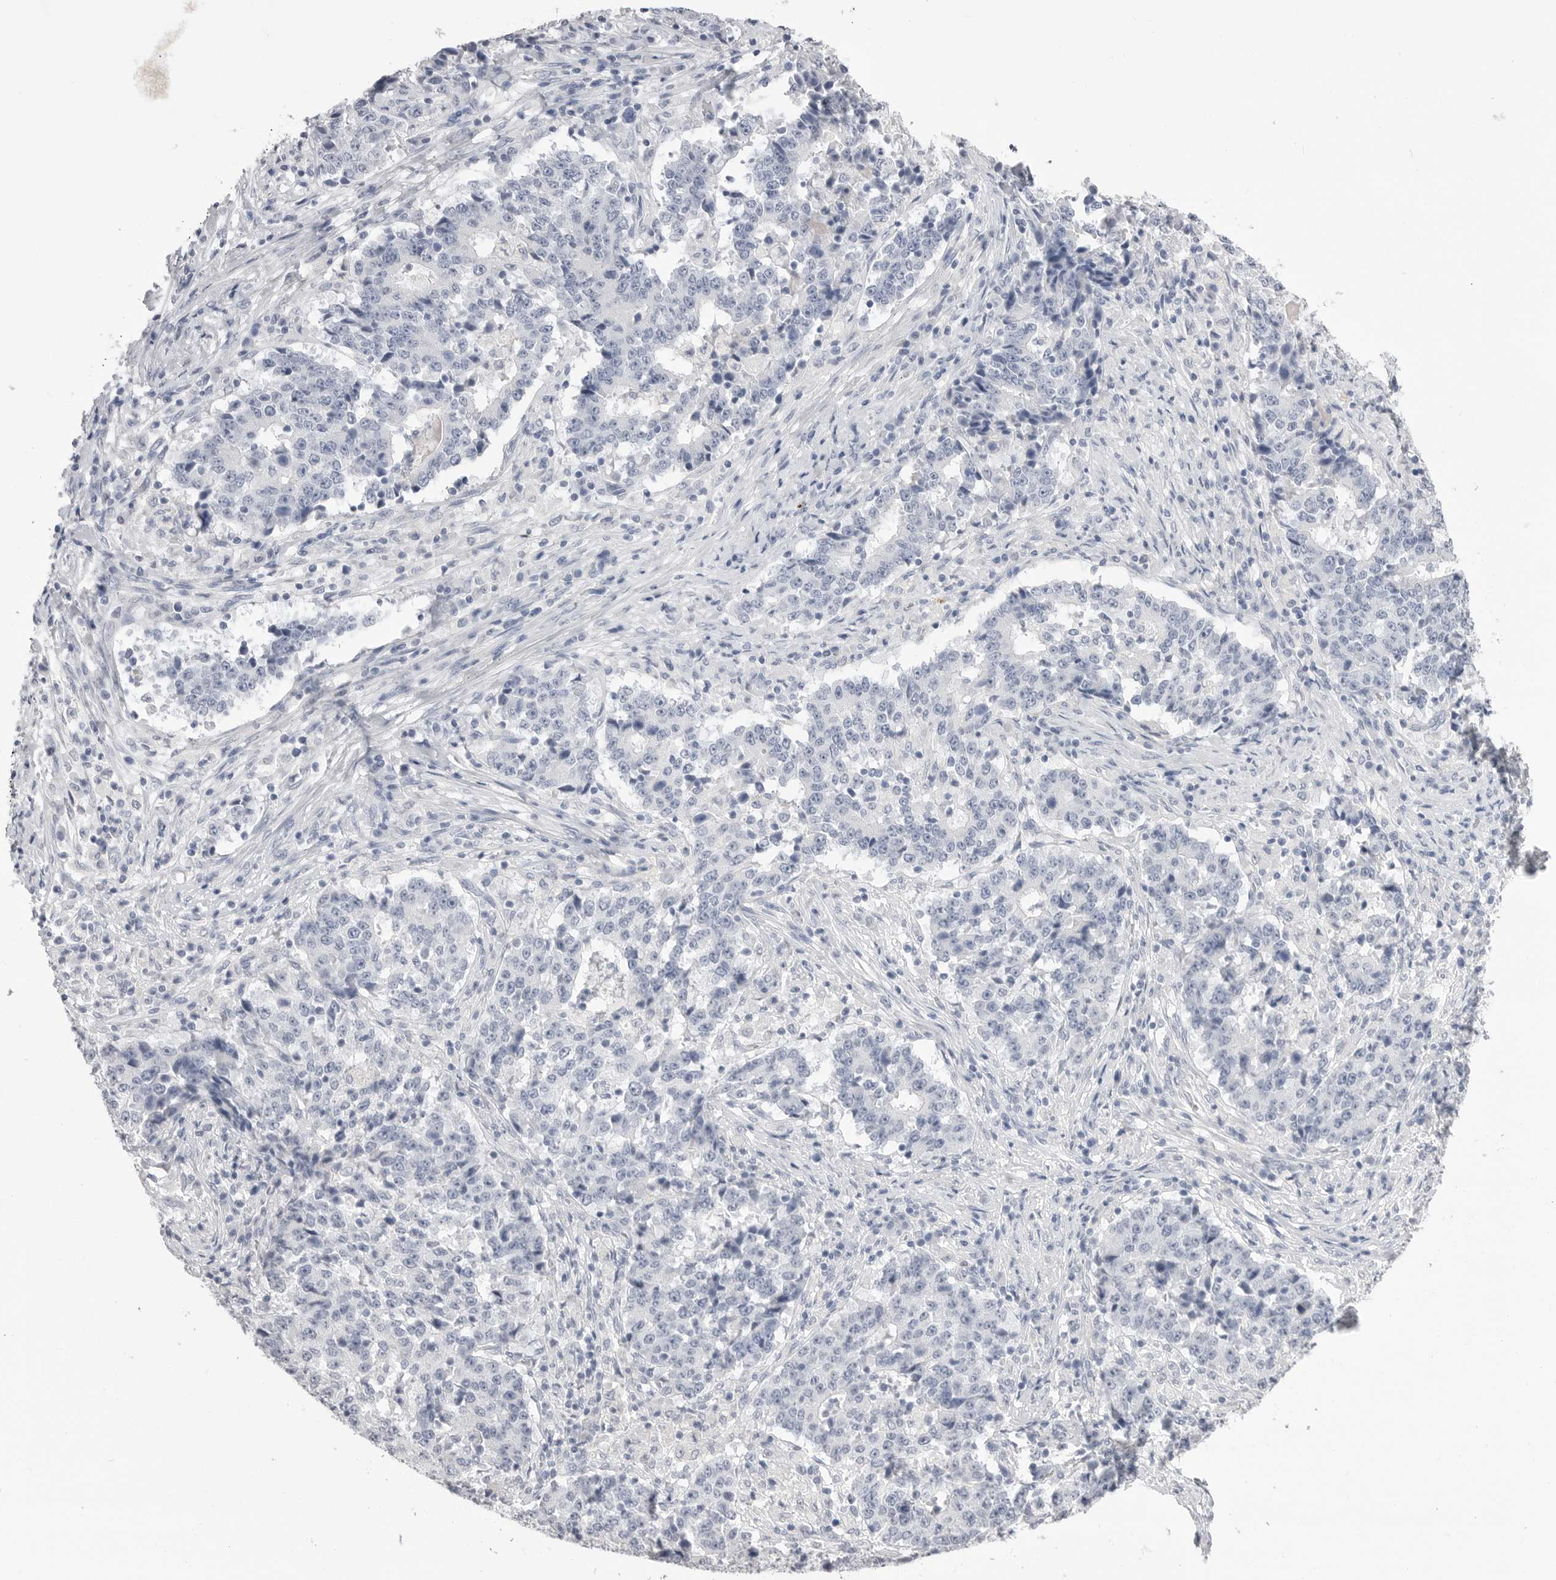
{"staining": {"intensity": "negative", "quantity": "none", "location": "none"}, "tissue": "stomach cancer", "cell_type": "Tumor cells", "image_type": "cancer", "snomed": [{"axis": "morphology", "description": "Adenocarcinoma, NOS"}, {"axis": "topography", "description": "Stomach"}], "caption": "This micrograph is of stomach adenocarcinoma stained with IHC to label a protein in brown with the nuclei are counter-stained blue. There is no expression in tumor cells. The staining is performed using DAB brown chromogen with nuclei counter-stained in using hematoxylin.", "gene": "CPB1", "patient": {"sex": "male", "age": 59}}